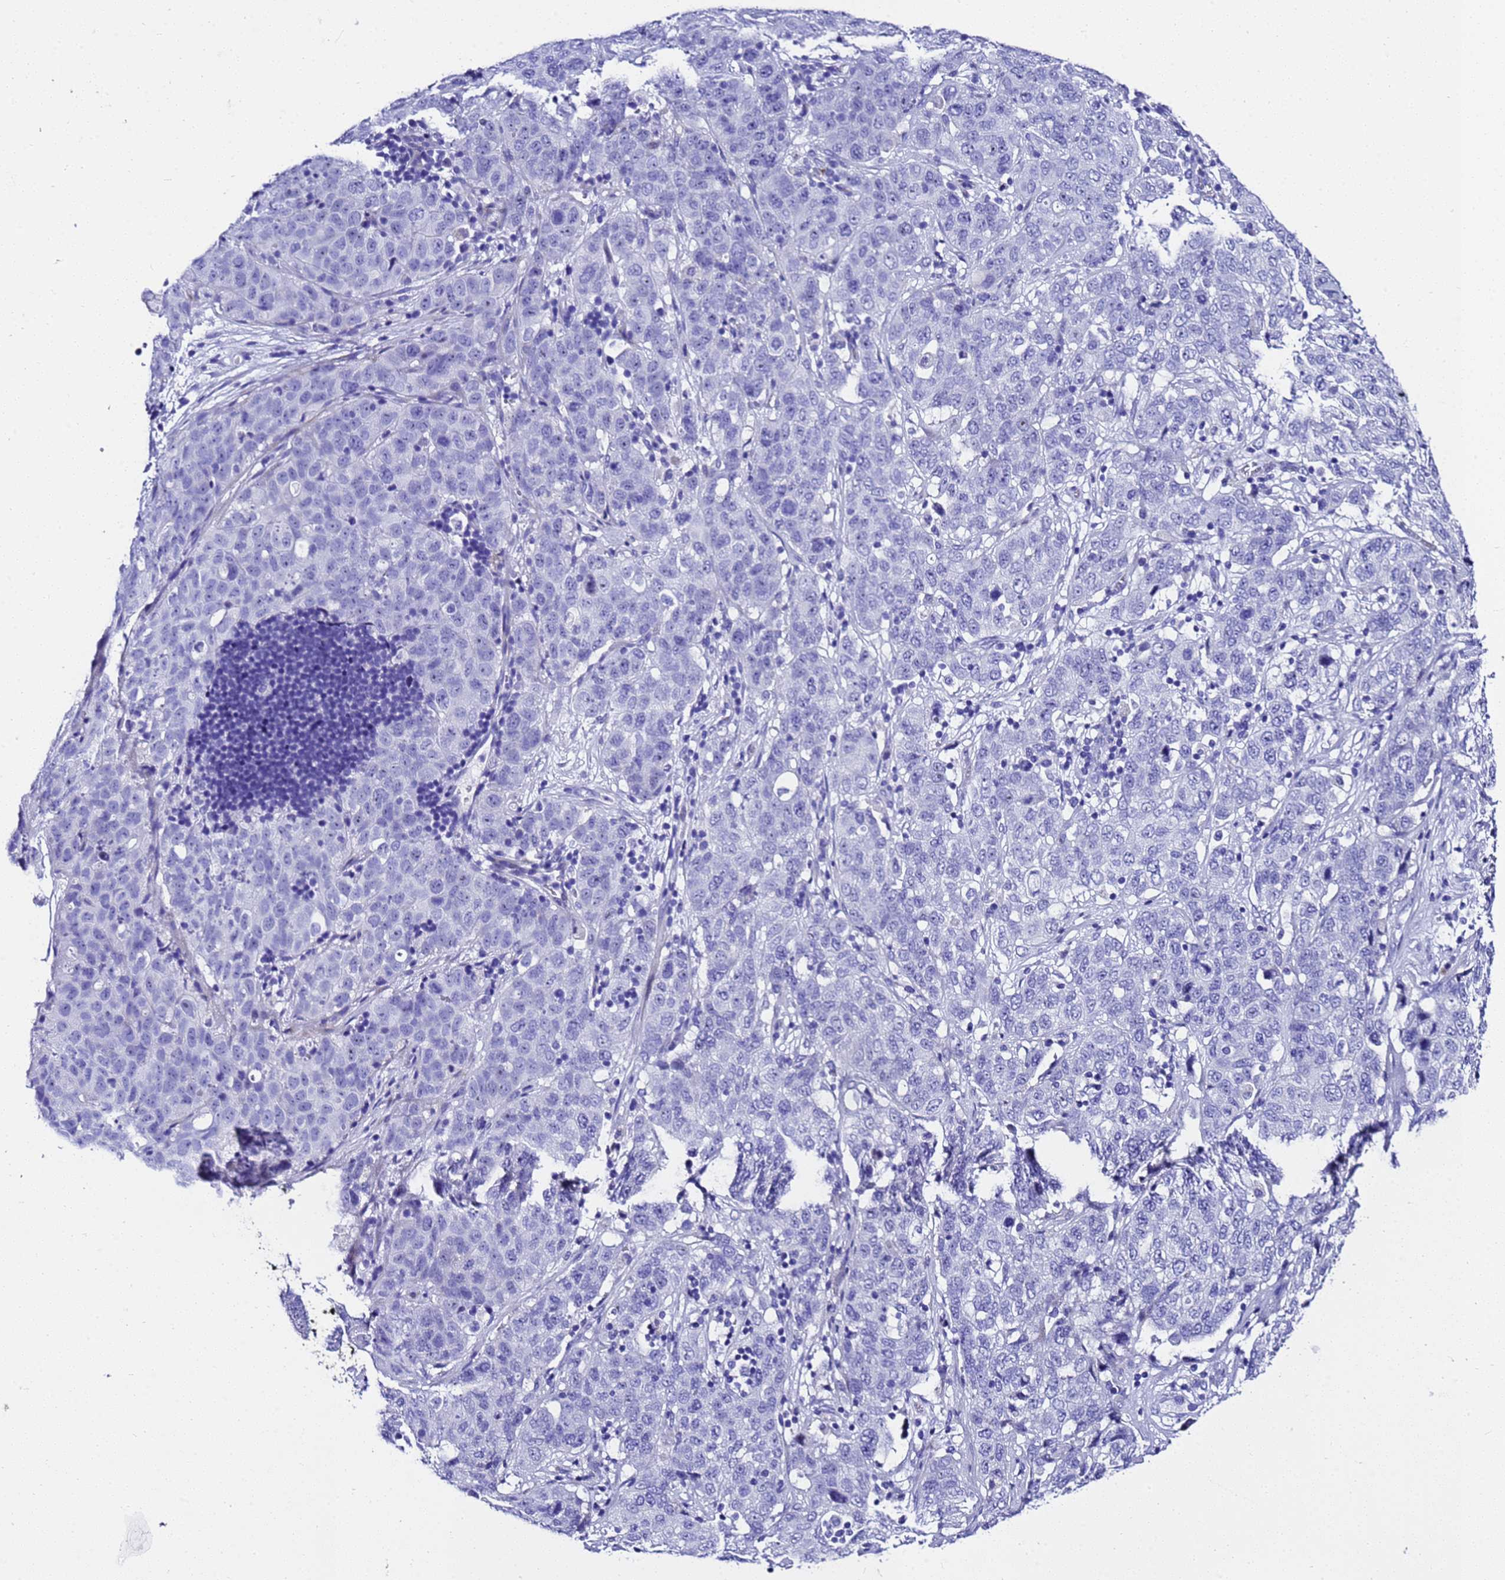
{"staining": {"intensity": "negative", "quantity": "none", "location": "none"}, "tissue": "stomach cancer", "cell_type": "Tumor cells", "image_type": "cancer", "snomed": [{"axis": "morphology", "description": "Normal tissue, NOS"}, {"axis": "morphology", "description": "Adenocarcinoma, NOS"}, {"axis": "topography", "description": "Lymph node"}, {"axis": "topography", "description": "Stomach"}], "caption": "IHC micrograph of stomach cancer stained for a protein (brown), which reveals no expression in tumor cells.", "gene": "UGT2B10", "patient": {"sex": "male", "age": 48}}